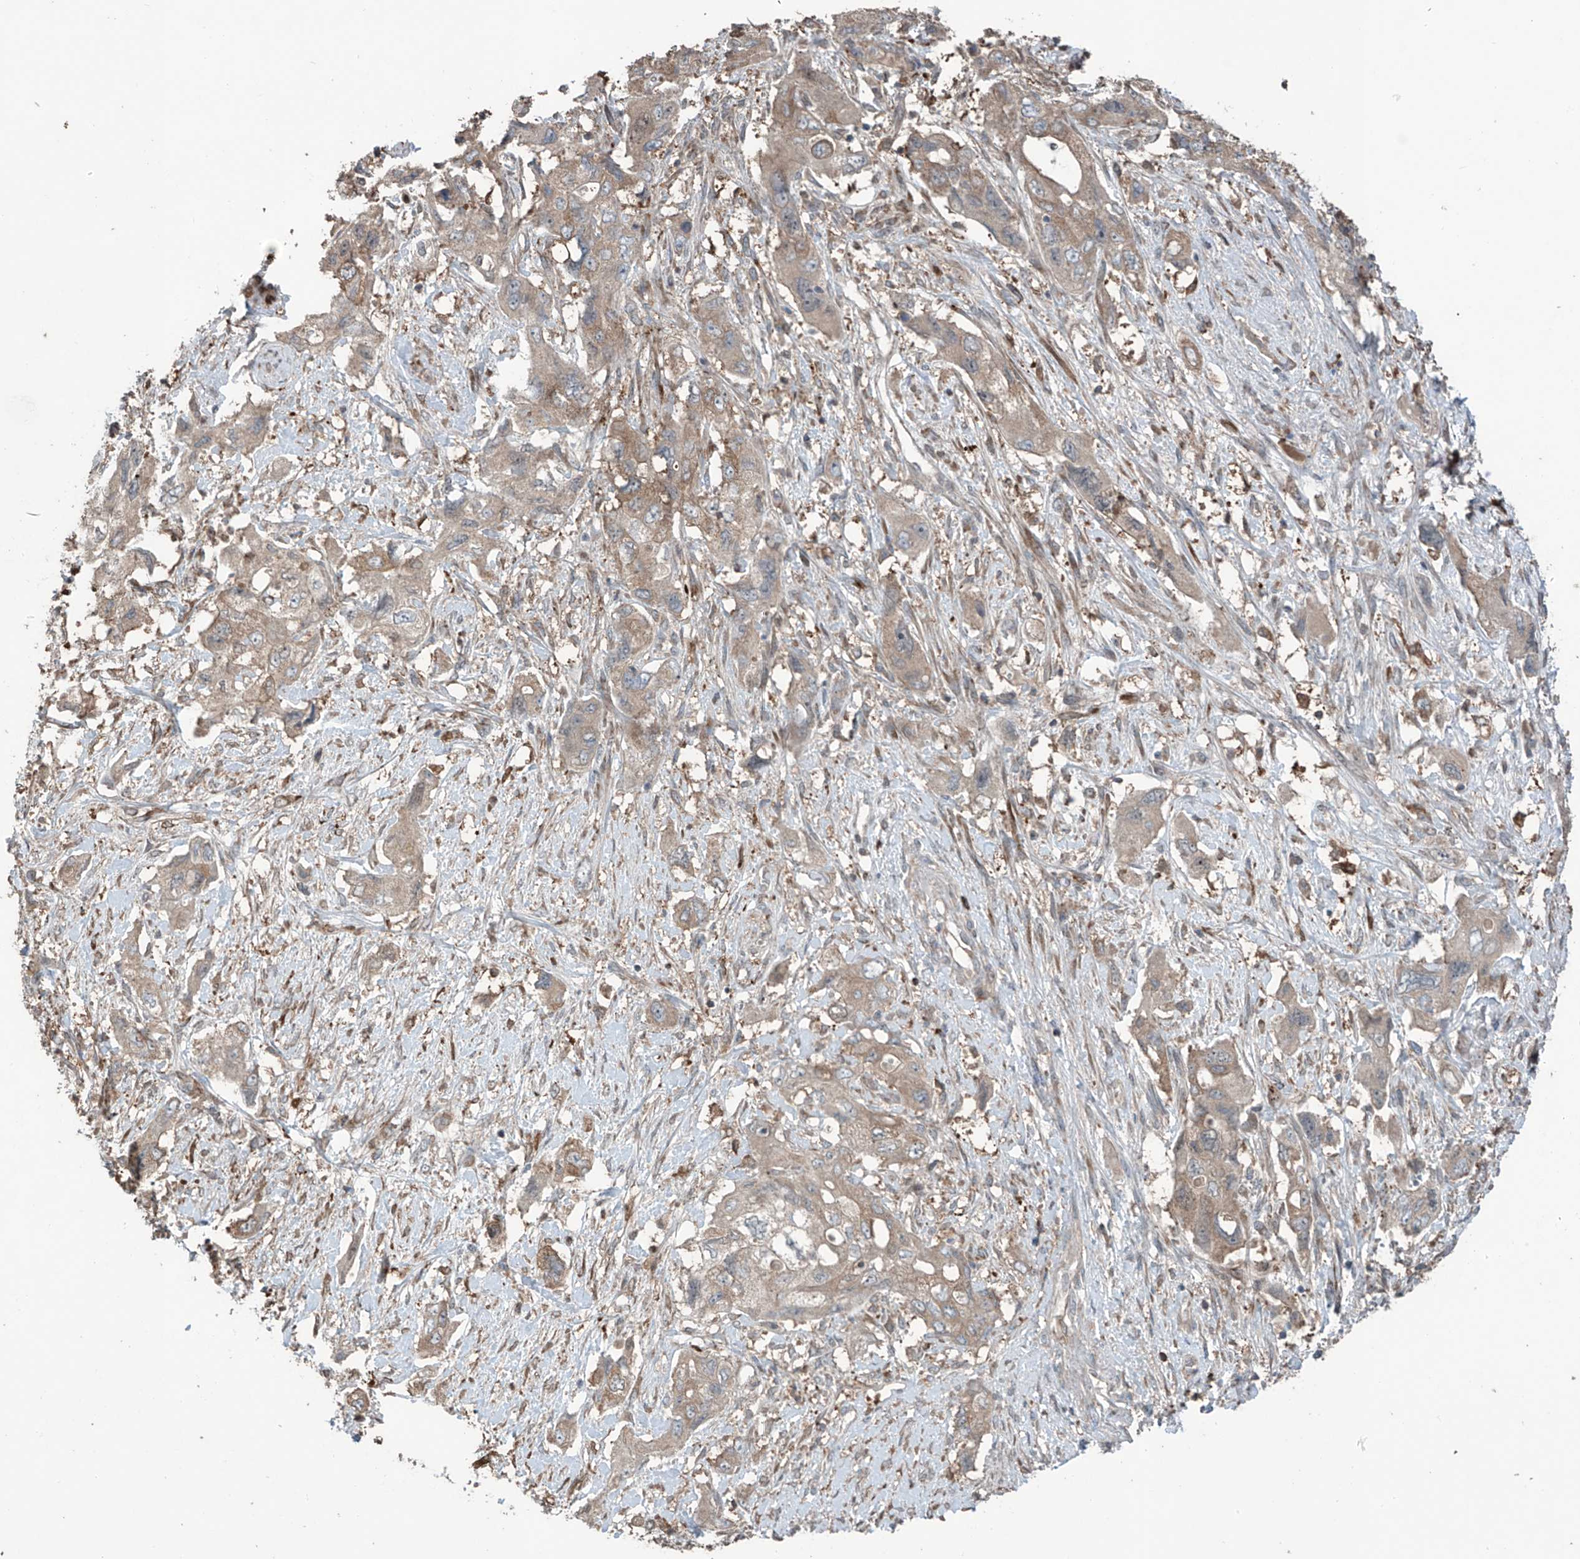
{"staining": {"intensity": "weak", "quantity": "25%-75%", "location": "cytoplasmic/membranous"}, "tissue": "pancreatic cancer", "cell_type": "Tumor cells", "image_type": "cancer", "snomed": [{"axis": "morphology", "description": "Adenocarcinoma, NOS"}, {"axis": "topography", "description": "Pancreas"}], "caption": "The micrograph displays immunohistochemical staining of adenocarcinoma (pancreatic). There is weak cytoplasmic/membranous expression is seen in about 25%-75% of tumor cells. (Brightfield microscopy of DAB IHC at high magnification).", "gene": "SAMD3", "patient": {"sex": "female", "age": 73}}